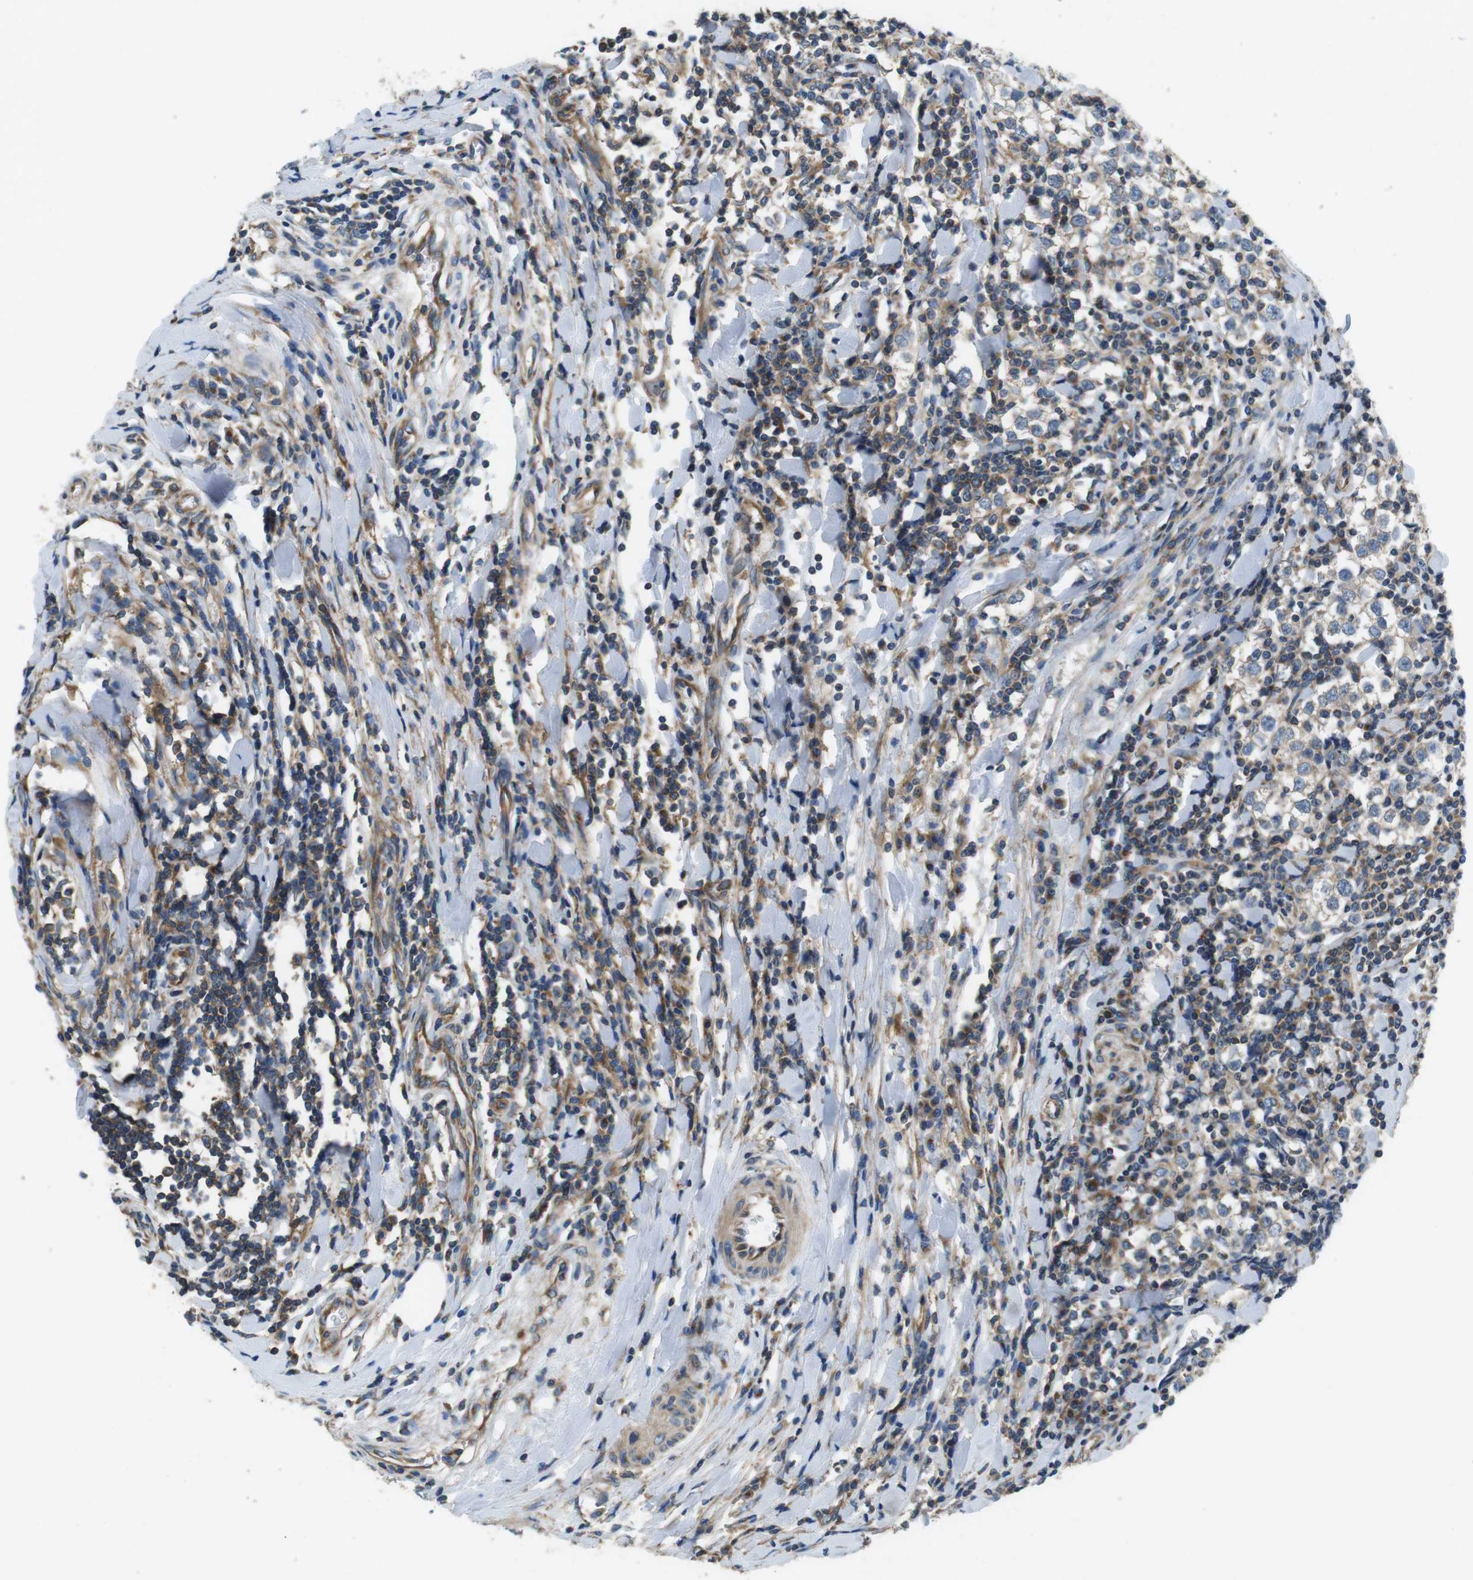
{"staining": {"intensity": "weak", "quantity": "25%-75%", "location": "cytoplasmic/membranous"}, "tissue": "testis cancer", "cell_type": "Tumor cells", "image_type": "cancer", "snomed": [{"axis": "morphology", "description": "Seminoma, NOS"}, {"axis": "morphology", "description": "Carcinoma, Embryonal, NOS"}, {"axis": "topography", "description": "Testis"}], "caption": "Immunohistochemistry of human testis cancer (embryonal carcinoma) shows low levels of weak cytoplasmic/membranous expression in approximately 25%-75% of tumor cells.", "gene": "DENND4C", "patient": {"sex": "male", "age": 36}}